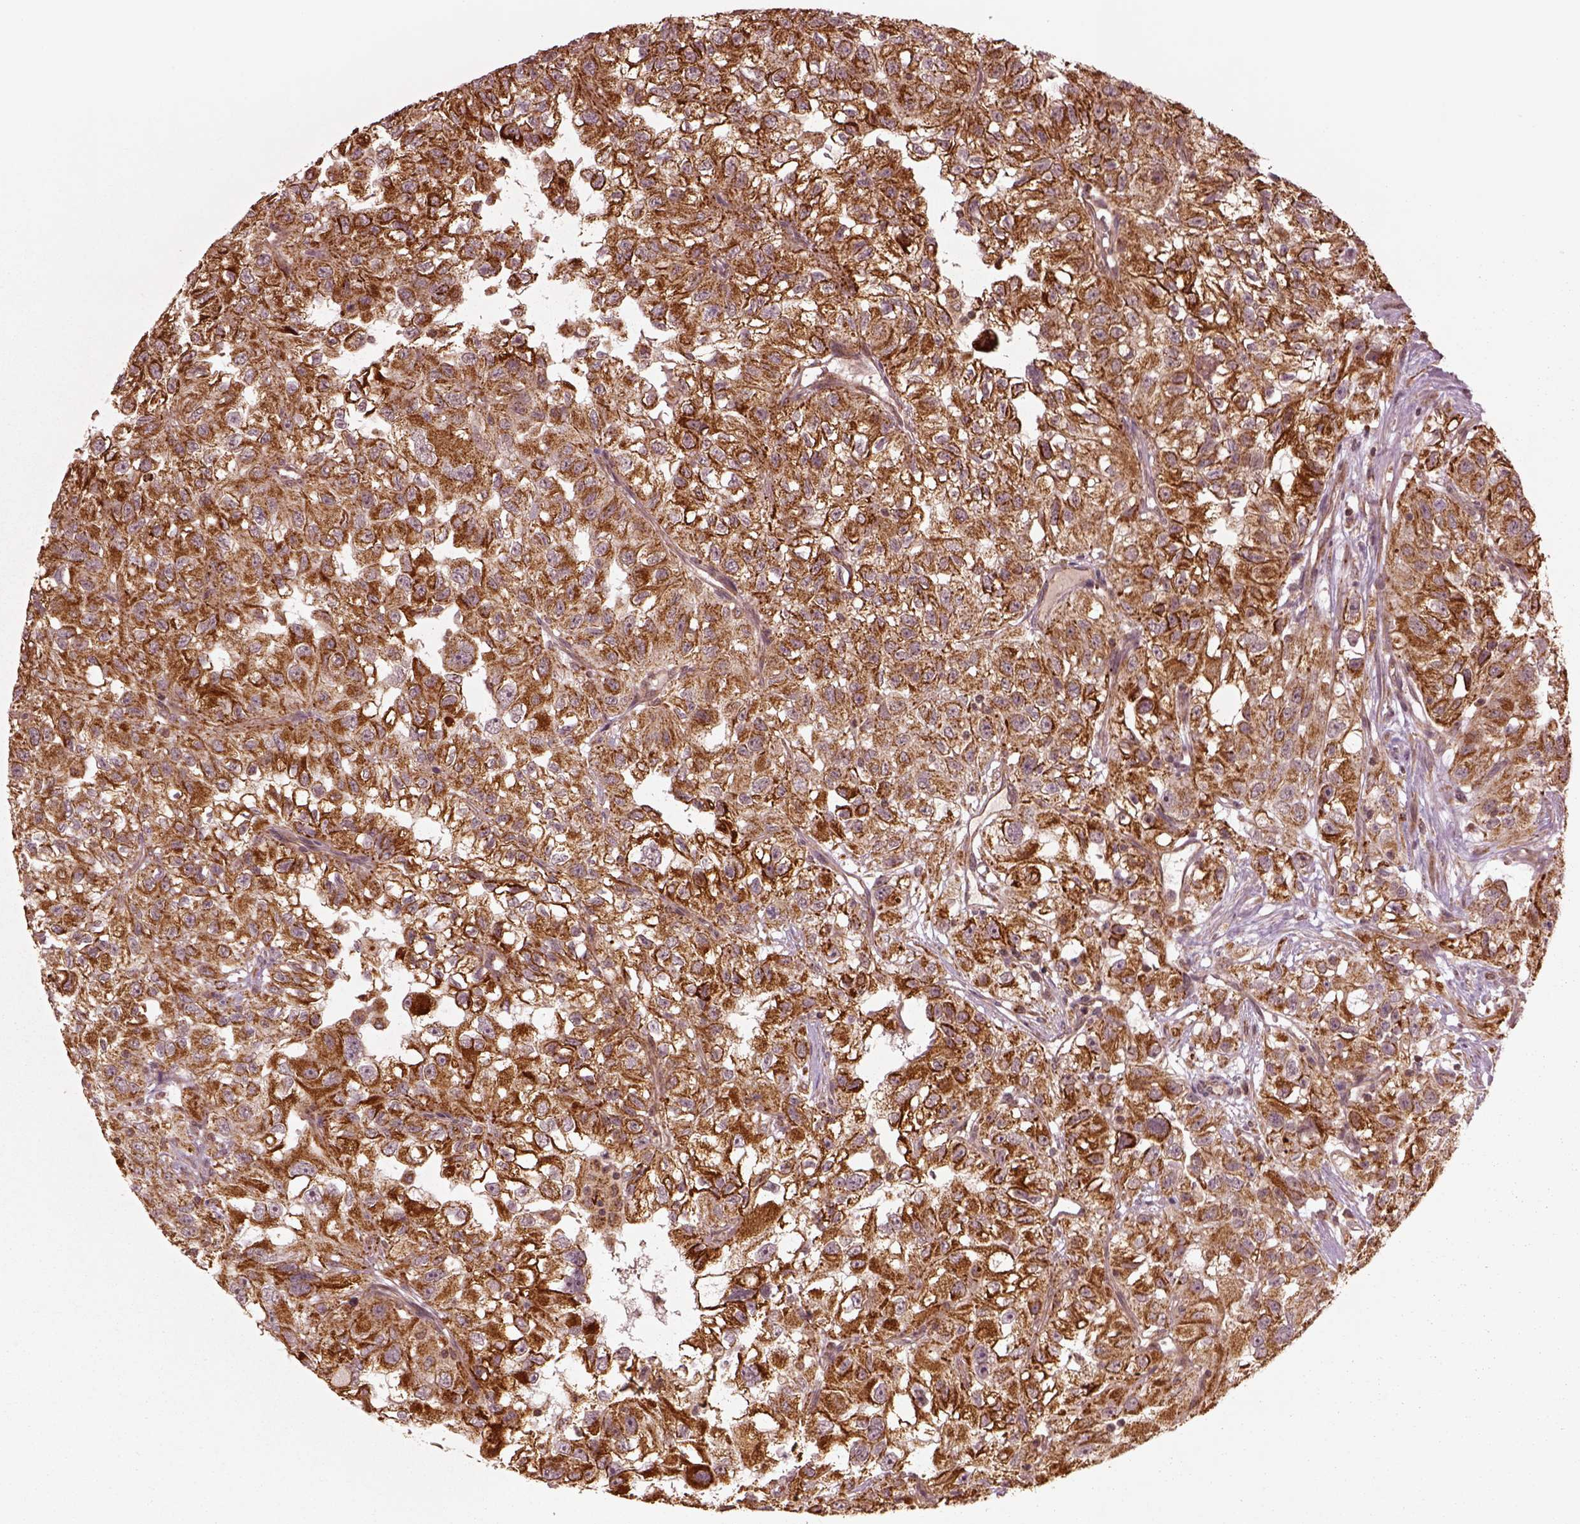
{"staining": {"intensity": "strong", "quantity": ">75%", "location": "cytoplasmic/membranous"}, "tissue": "renal cancer", "cell_type": "Tumor cells", "image_type": "cancer", "snomed": [{"axis": "morphology", "description": "Adenocarcinoma, NOS"}, {"axis": "topography", "description": "Kidney"}], "caption": "This micrograph reveals immunohistochemistry staining of human adenocarcinoma (renal), with high strong cytoplasmic/membranous positivity in about >75% of tumor cells.", "gene": "SEL1L3", "patient": {"sex": "male", "age": 64}}